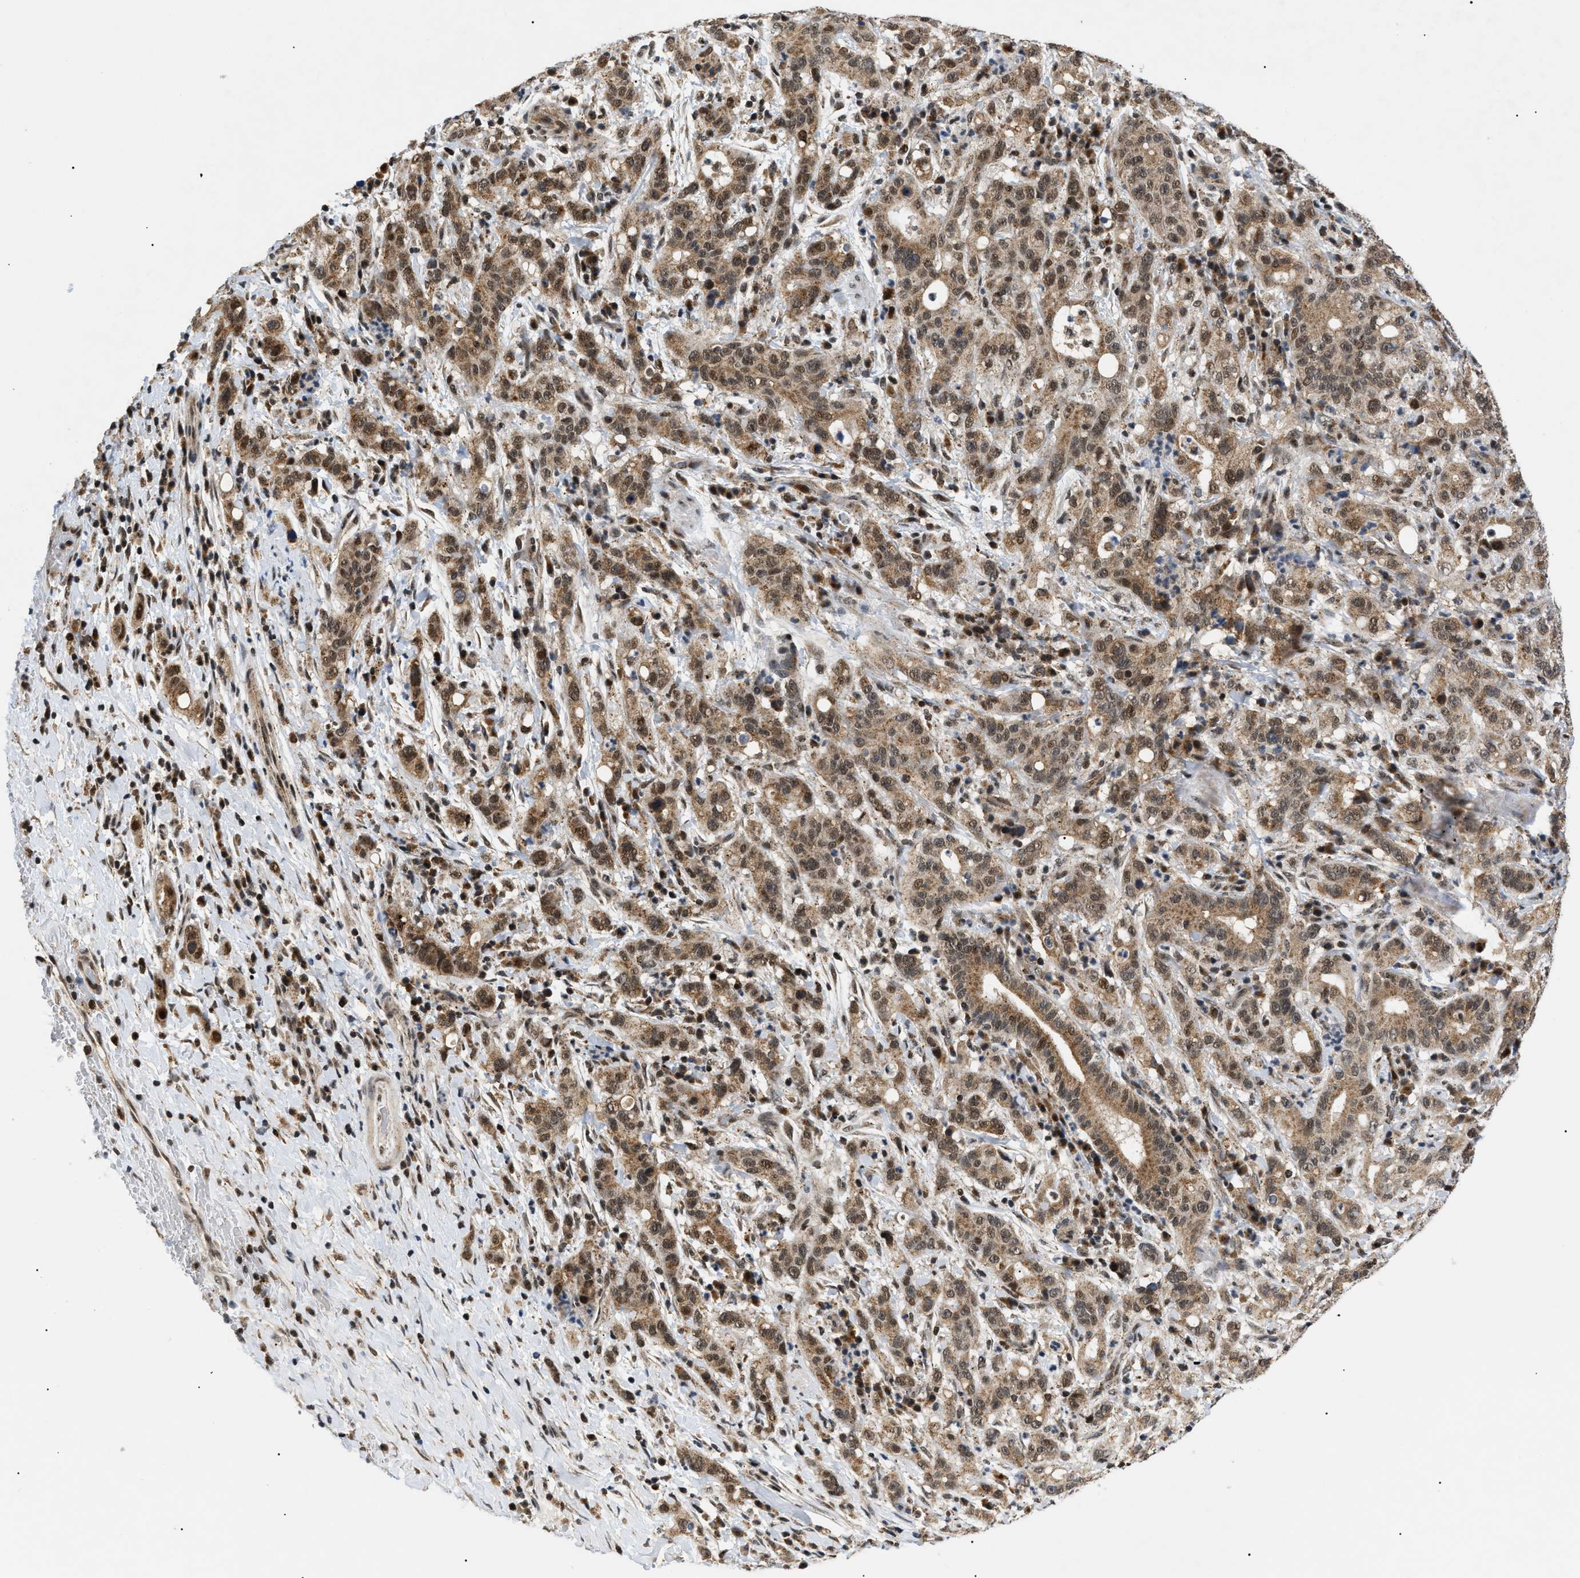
{"staining": {"intensity": "moderate", "quantity": ">75%", "location": "cytoplasmic/membranous,nuclear"}, "tissue": "liver cancer", "cell_type": "Tumor cells", "image_type": "cancer", "snomed": [{"axis": "morphology", "description": "Cholangiocarcinoma"}, {"axis": "topography", "description": "Liver"}], "caption": "There is medium levels of moderate cytoplasmic/membranous and nuclear expression in tumor cells of liver cholangiocarcinoma, as demonstrated by immunohistochemical staining (brown color).", "gene": "ZBTB11", "patient": {"sex": "female", "age": 38}}